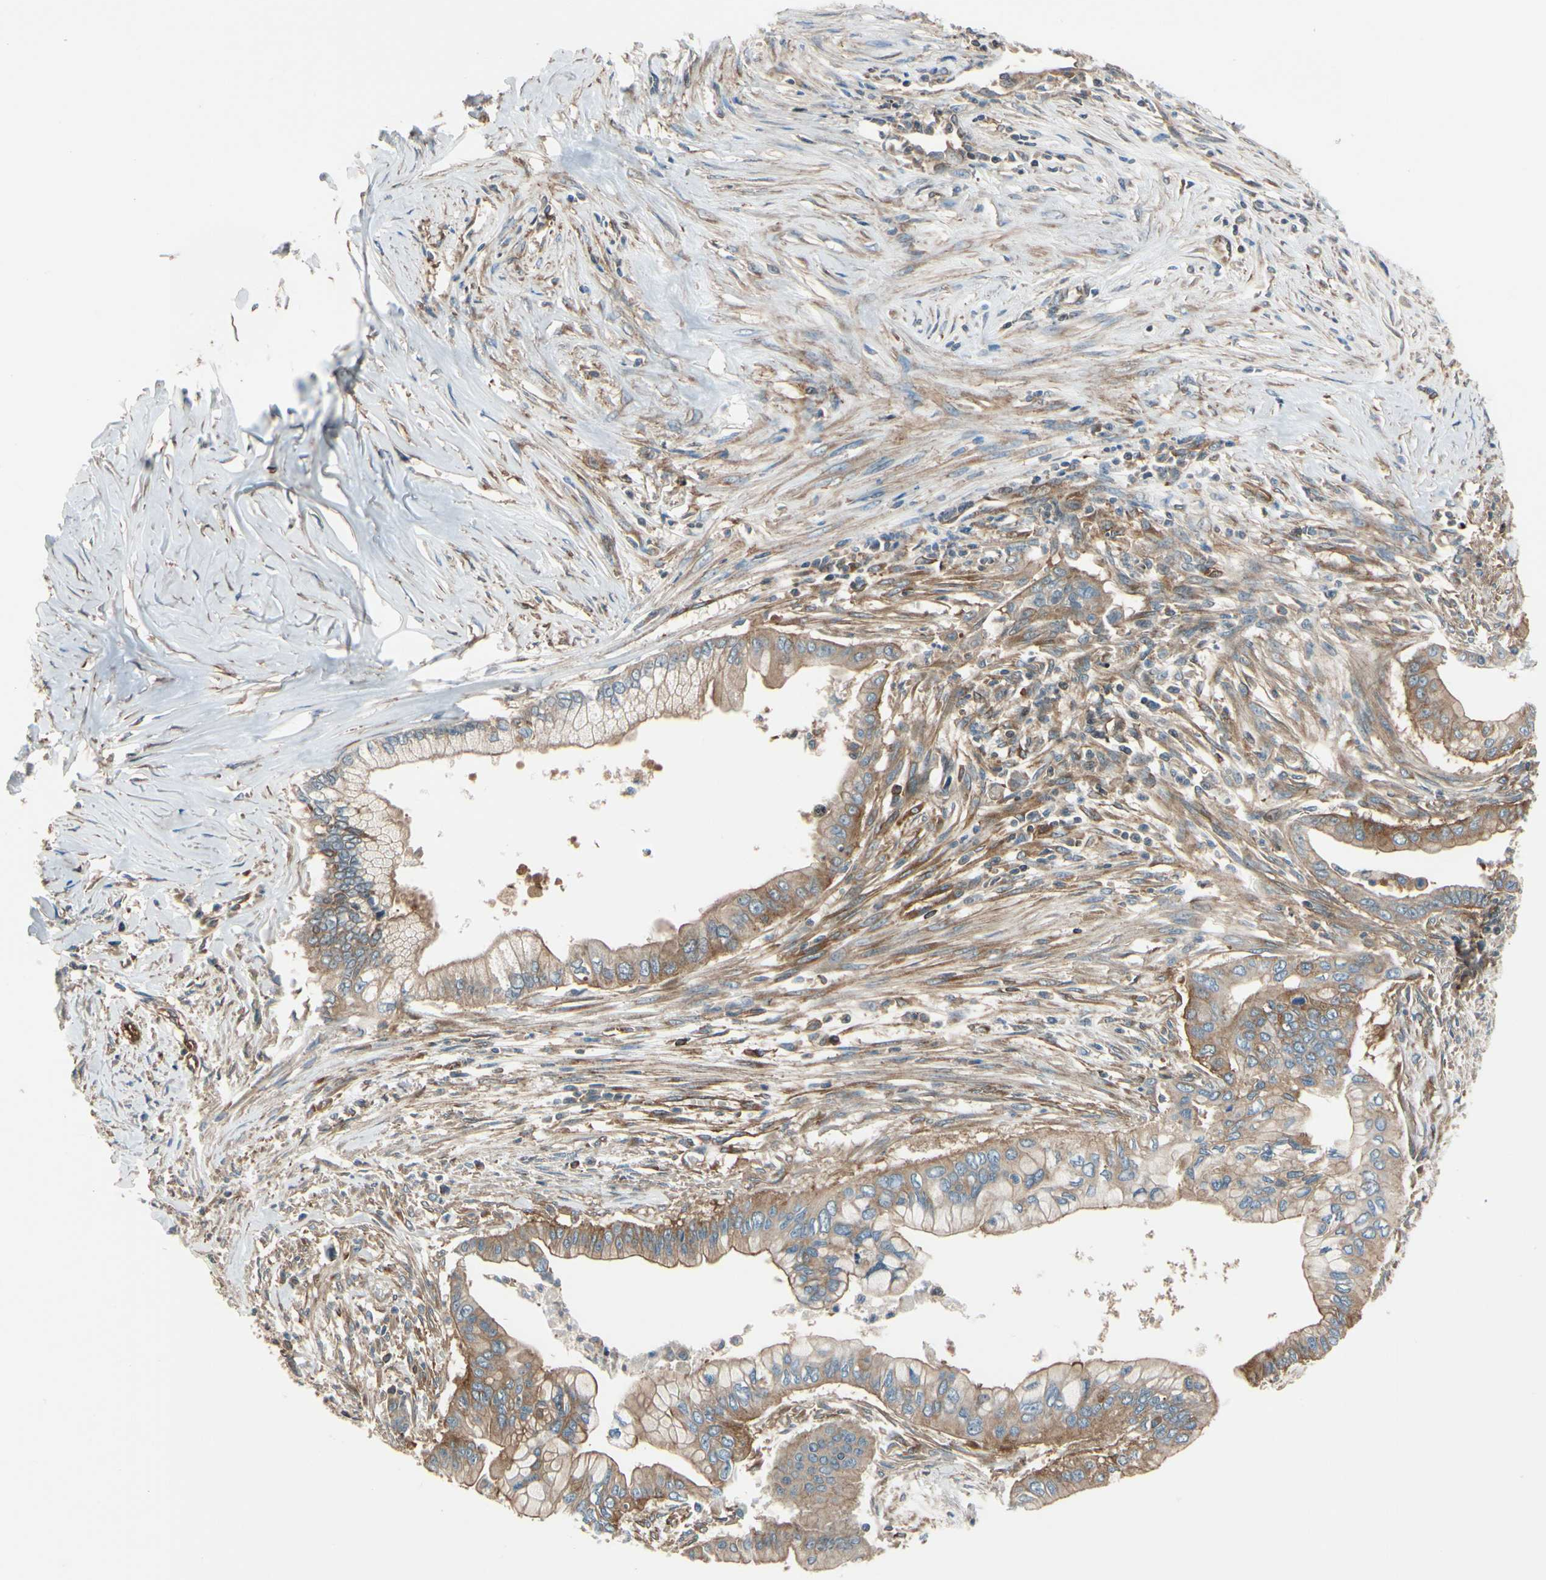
{"staining": {"intensity": "weak", "quantity": "25%-75%", "location": "cytoplasmic/membranous"}, "tissue": "pancreatic cancer", "cell_type": "Tumor cells", "image_type": "cancer", "snomed": [{"axis": "morphology", "description": "Adenocarcinoma, NOS"}, {"axis": "topography", "description": "Pancreas"}], "caption": "Pancreatic cancer (adenocarcinoma) stained with a protein marker demonstrates weak staining in tumor cells.", "gene": "EPS15", "patient": {"sex": "male", "age": 59}}